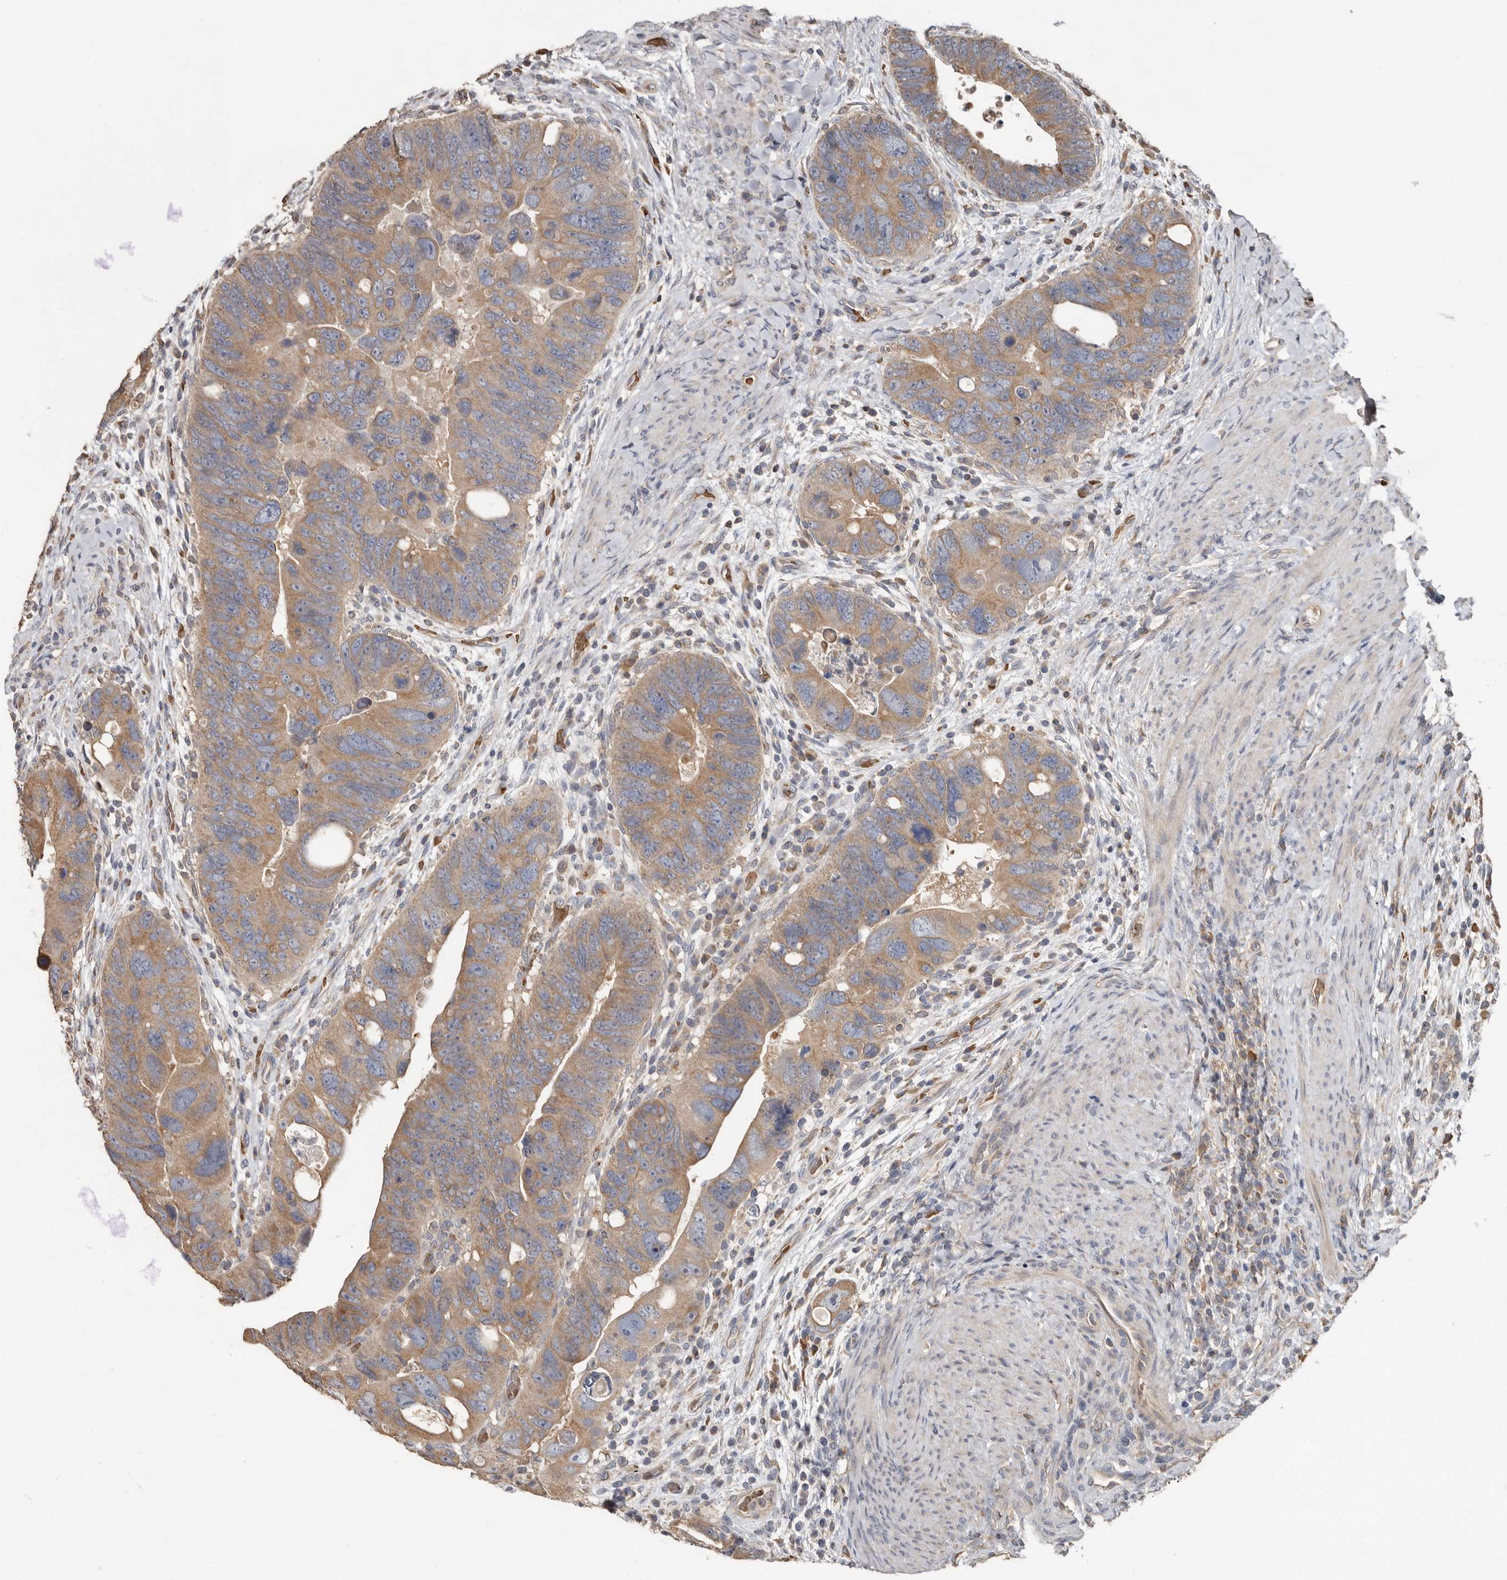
{"staining": {"intensity": "moderate", "quantity": ">75%", "location": "cytoplasmic/membranous"}, "tissue": "colorectal cancer", "cell_type": "Tumor cells", "image_type": "cancer", "snomed": [{"axis": "morphology", "description": "Adenocarcinoma, NOS"}, {"axis": "topography", "description": "Rectum"}], "caption": "Human adenocarcinoma (colorectal) stained with a protein marker exhibits moderate staining in tumor cells.", "gene": "KIF26B", "patient": {"sex": "male", "age": 59}}